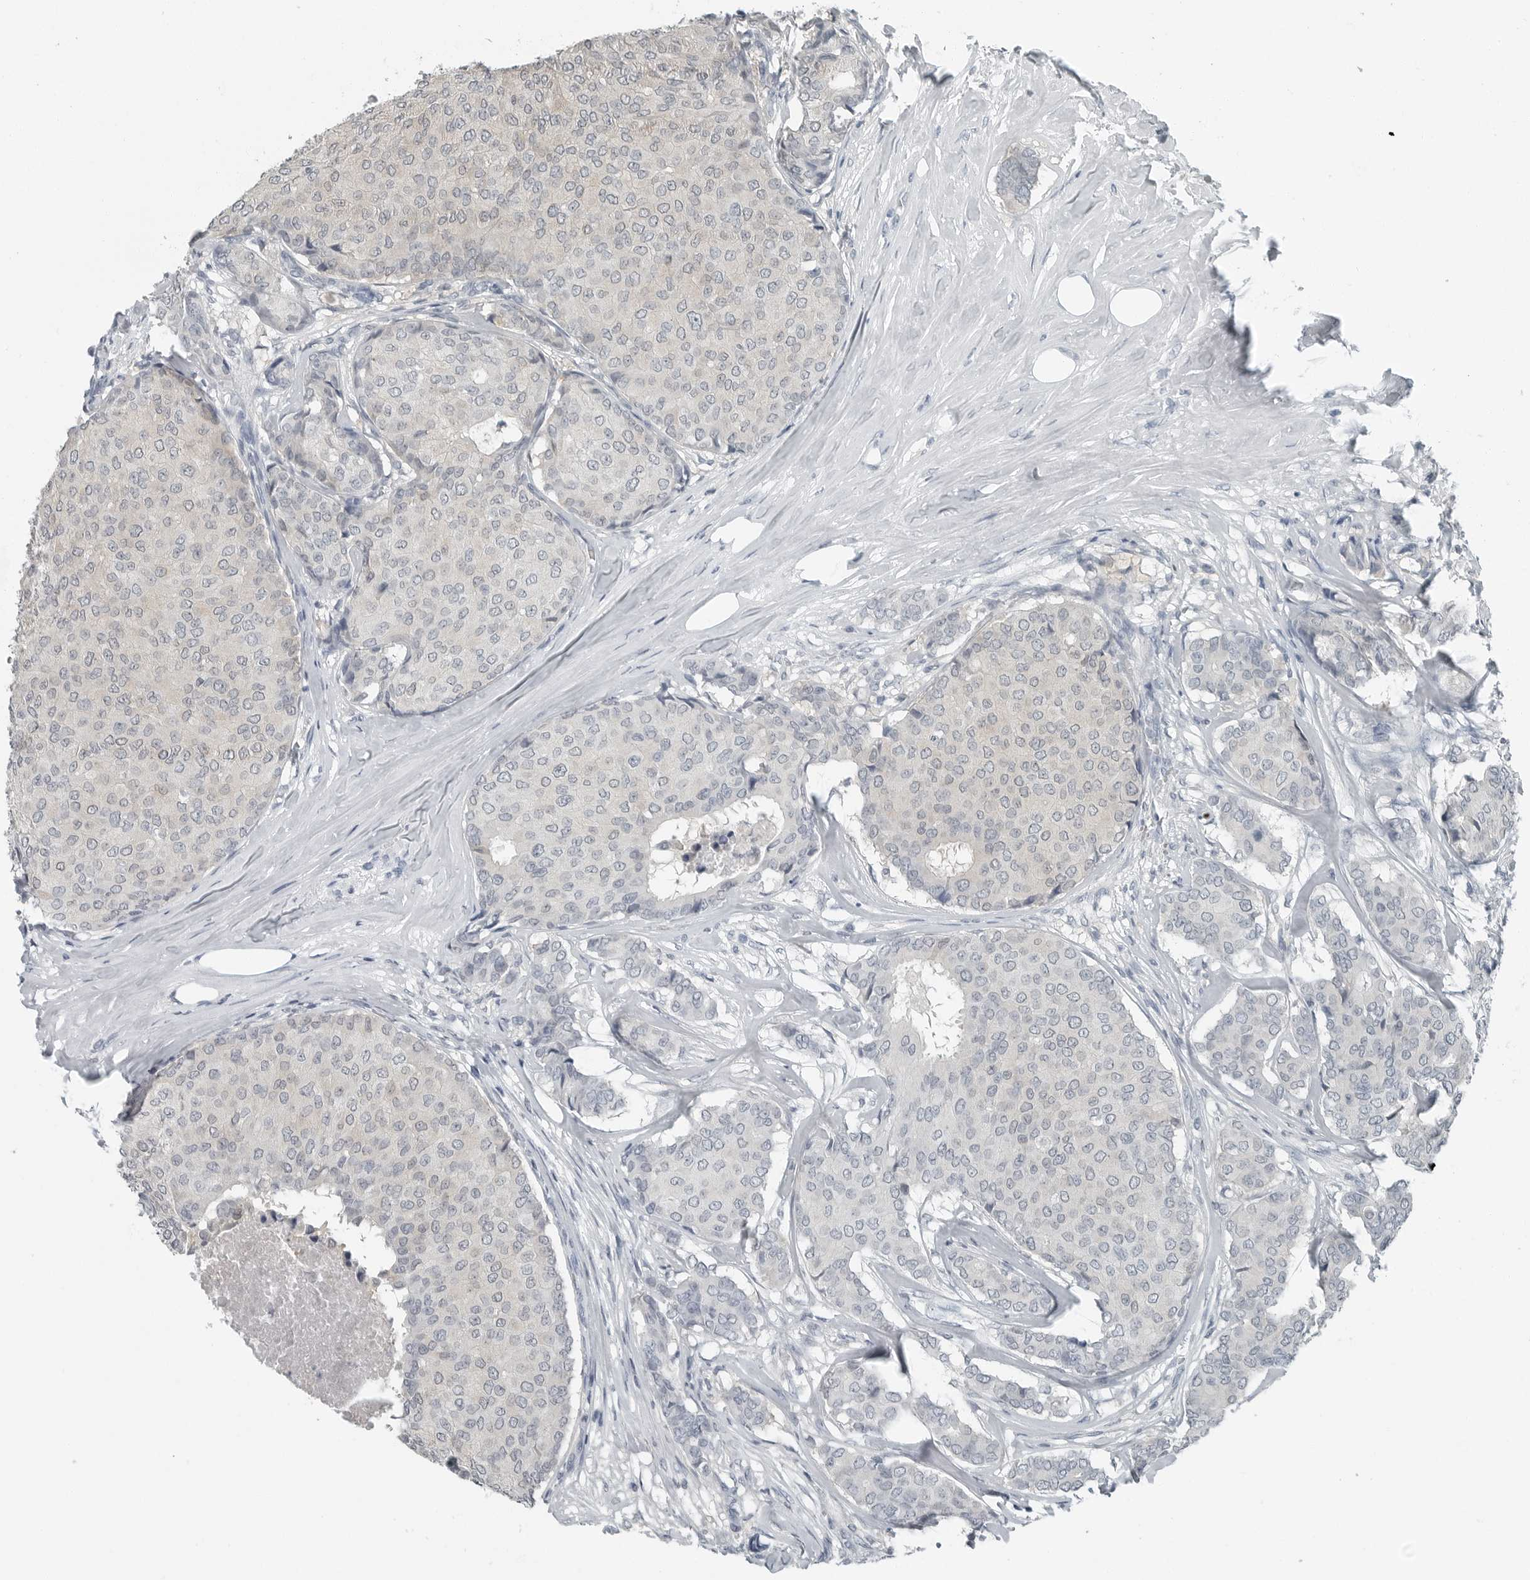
{"staining": {"intensity": "negative", "quantity": "none", "location": "none"}, "tissue": "breast cancer", "cell_type": "Tumor cells", "image_type": "cancer", "snomed": [{"axis": "morphology", "description": "Duct carcinoma"}, {"axis": "topography", "description": "Breast"}], "caption": "A histopathology image of breast cancer (infiltrating ductal carcinoma) stained for a protein reveals no brown staining in tumor cells. (Brightfield microscopy of DAB (3,3'-diaminobenzidine) immunohistochemistry (IHC) at high magnification).", "gene": "KYAT1", "patient": {"sex": "female", "age": 75}}